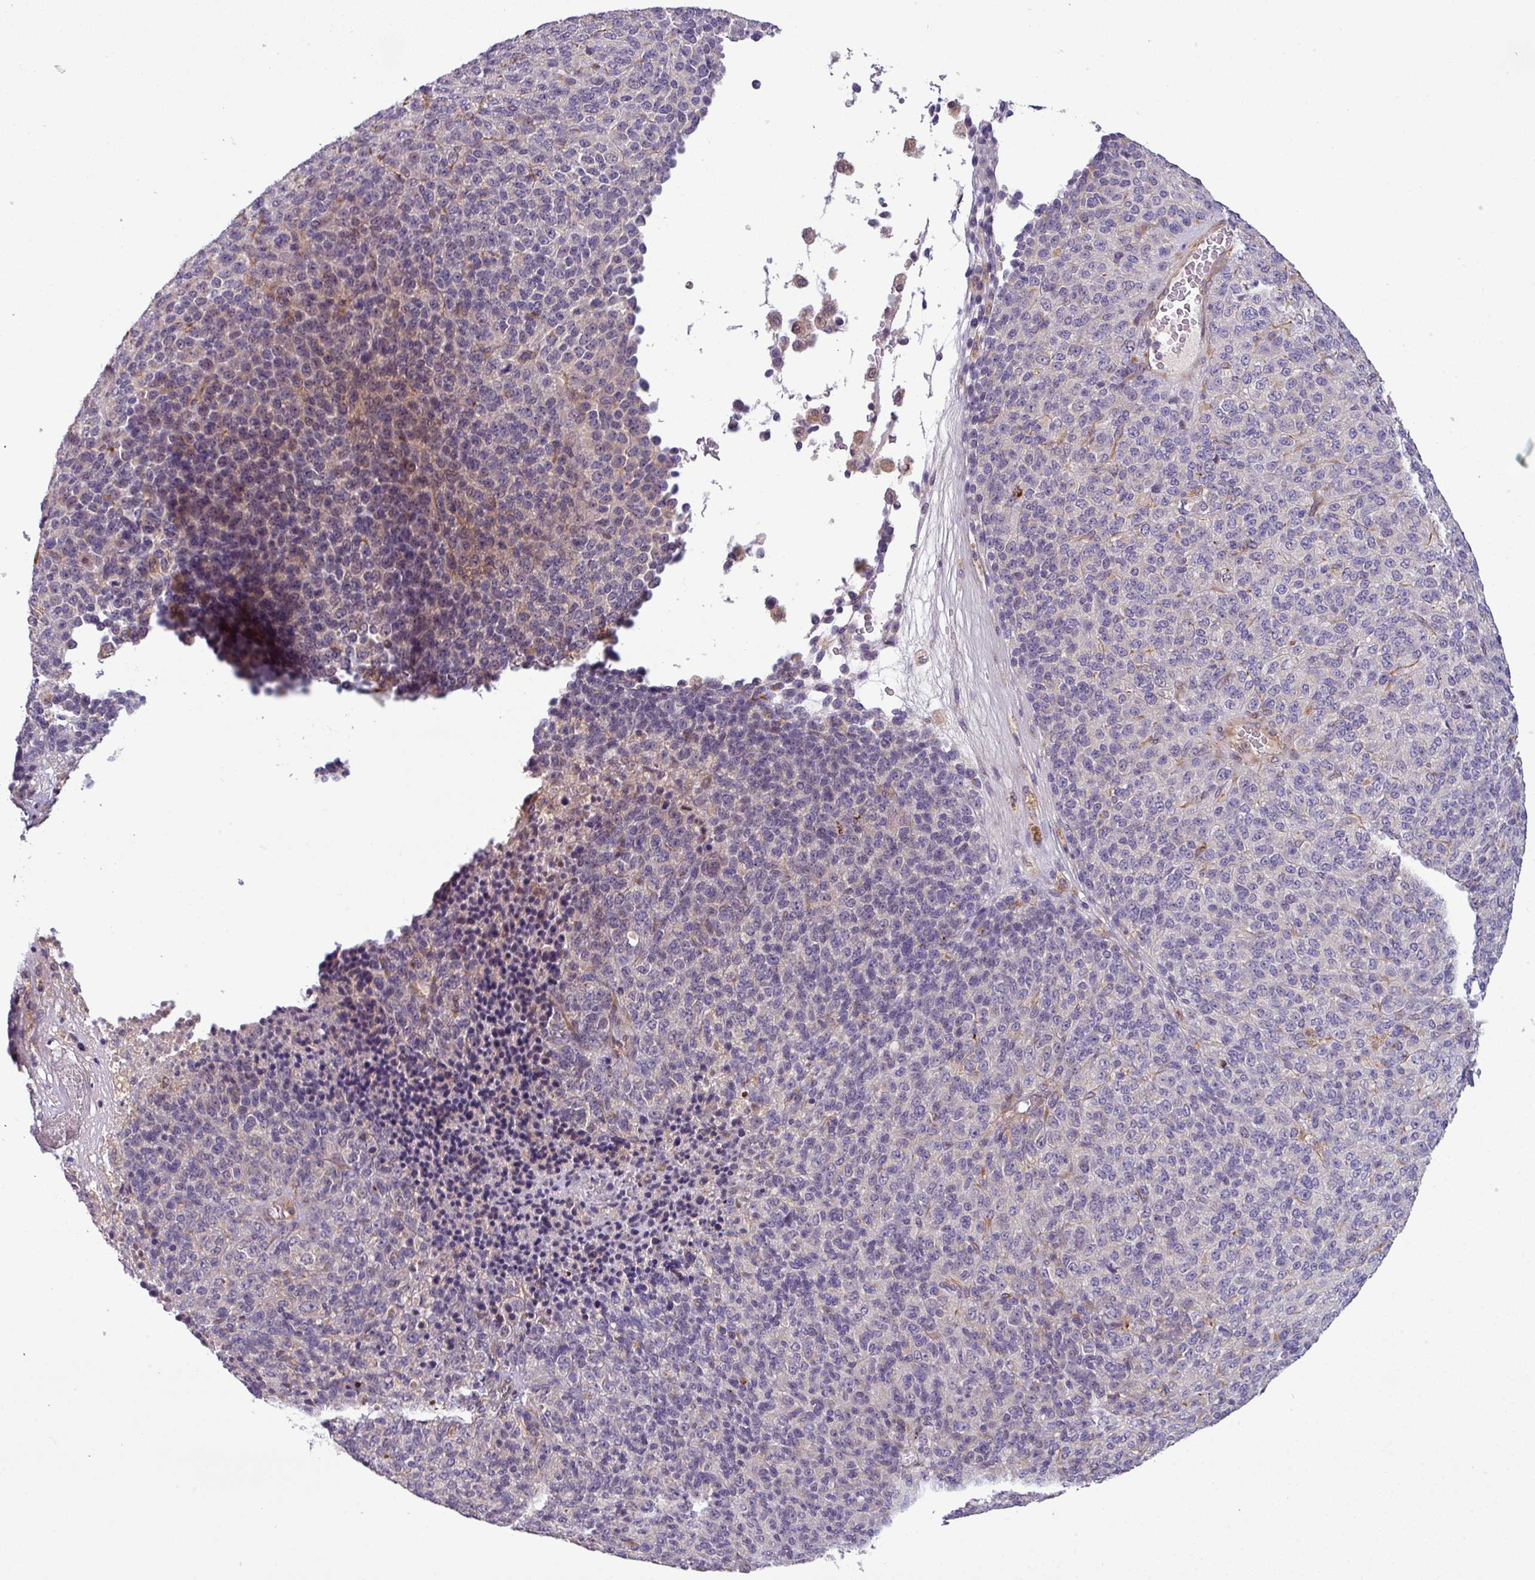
{"staining": {"intensity": "negative", "quantity": "none", "location": "none"}, "tissue": "melanoma", "cell_type": "Tumor cells", "image_type": "cancer", "snomed": [{"axis": "morphology", "description": "Malignant melanoma, Metastatic site"}, {"axis": "topography", "description": "Brain"}], "caption": "Immunohistochemistry (IHC) of malignant melanoma (metastatic site) exhibits no positivity in tumor cells.", "gene": "ZNF35", "patient": {"sex": "female", "age": 56}}